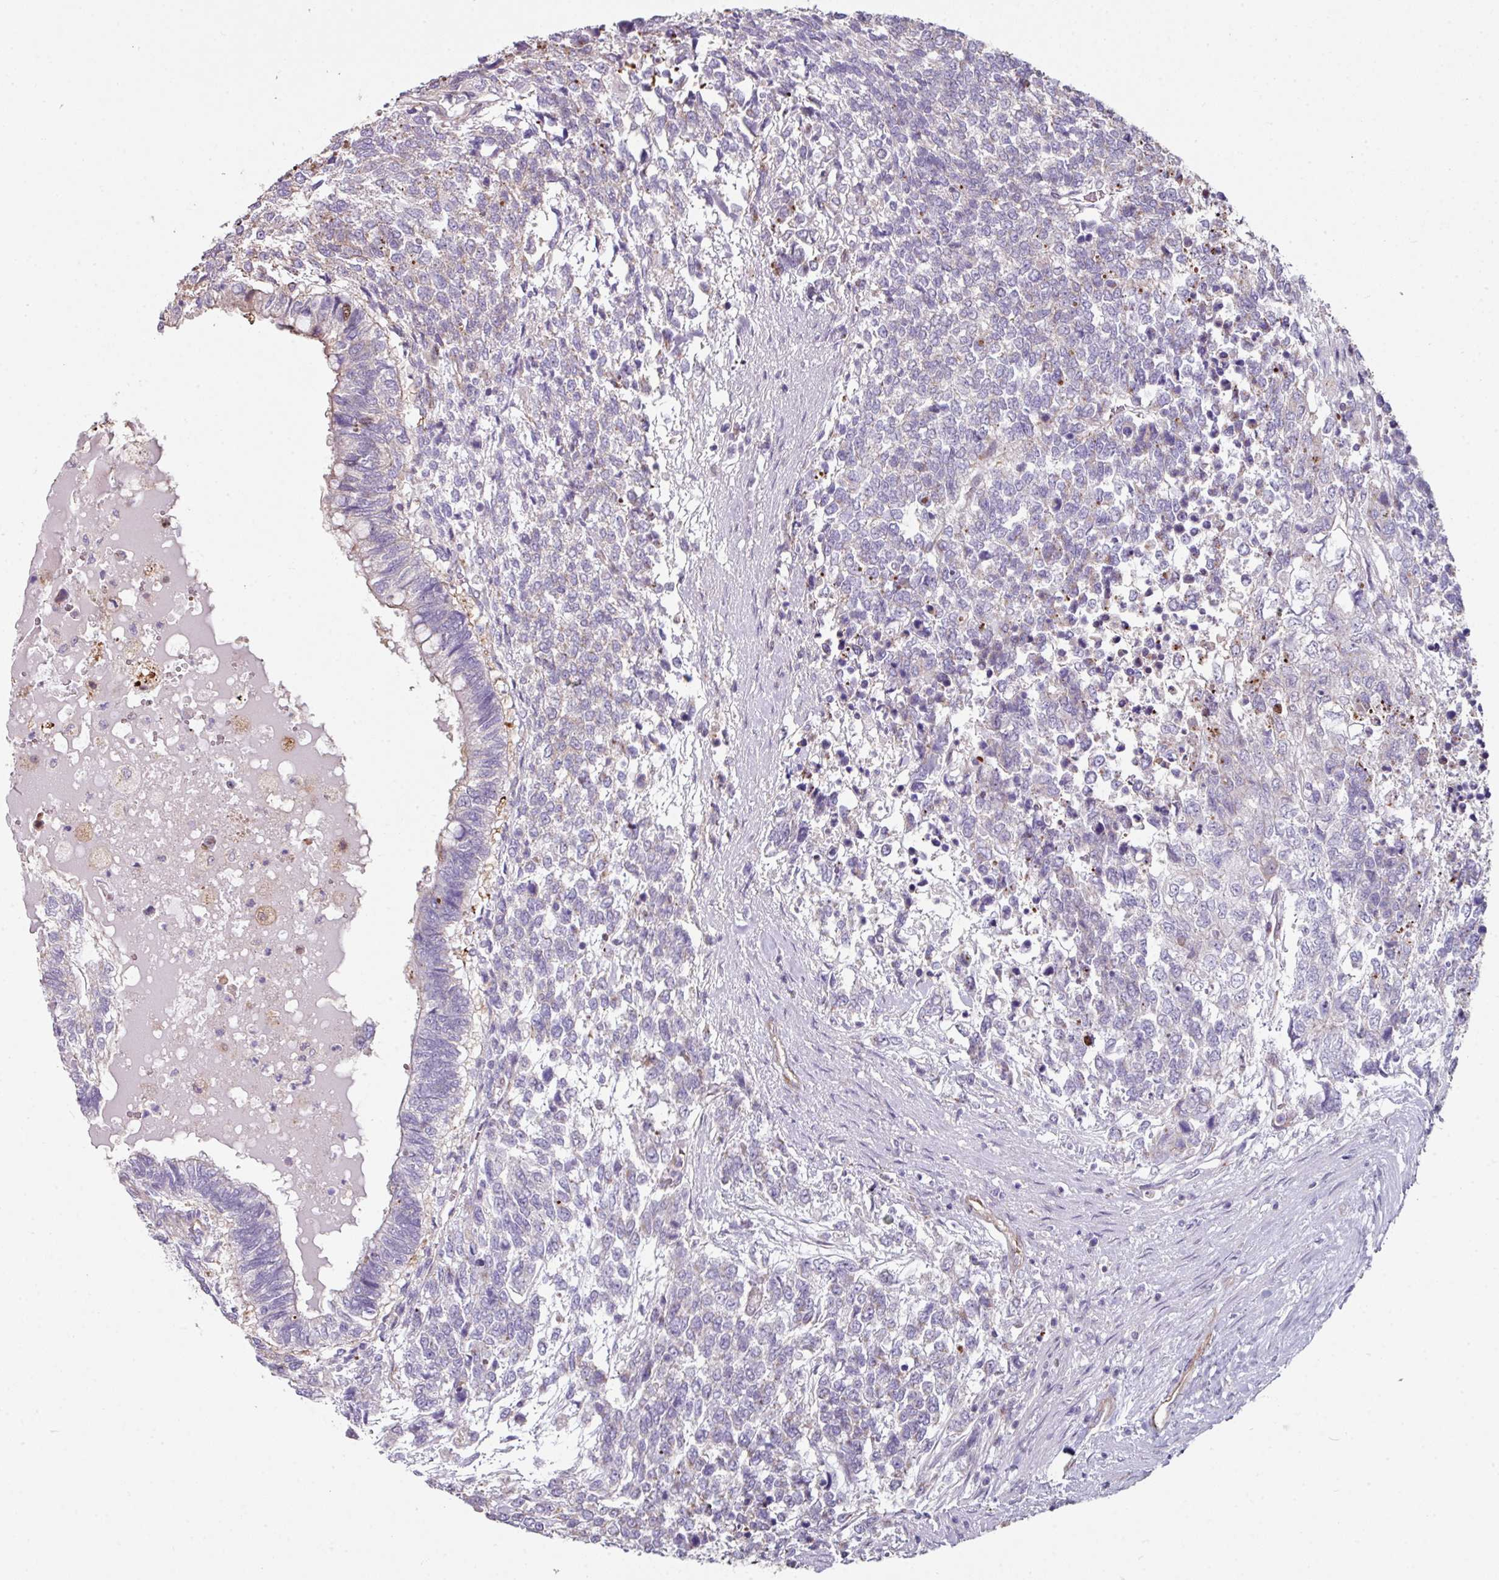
{"staining": {"intensity": "negative", "quantity": "none", "location": "none"}, "tissue": "testis cancer", "cell_type": "Tumor cells", "image_type": "cancer", "snomed": [{"axis": "morphology", "description": "Carcinoma, Embryonal, NOS"}, {"axis": "topography", "description": "Testis"}], "caption": "The image demonstrates no staining of tumor cells in testis embryonal carcinoma.", "gene": "ANO9", "patient": {"sex": "male", "age": 23}}